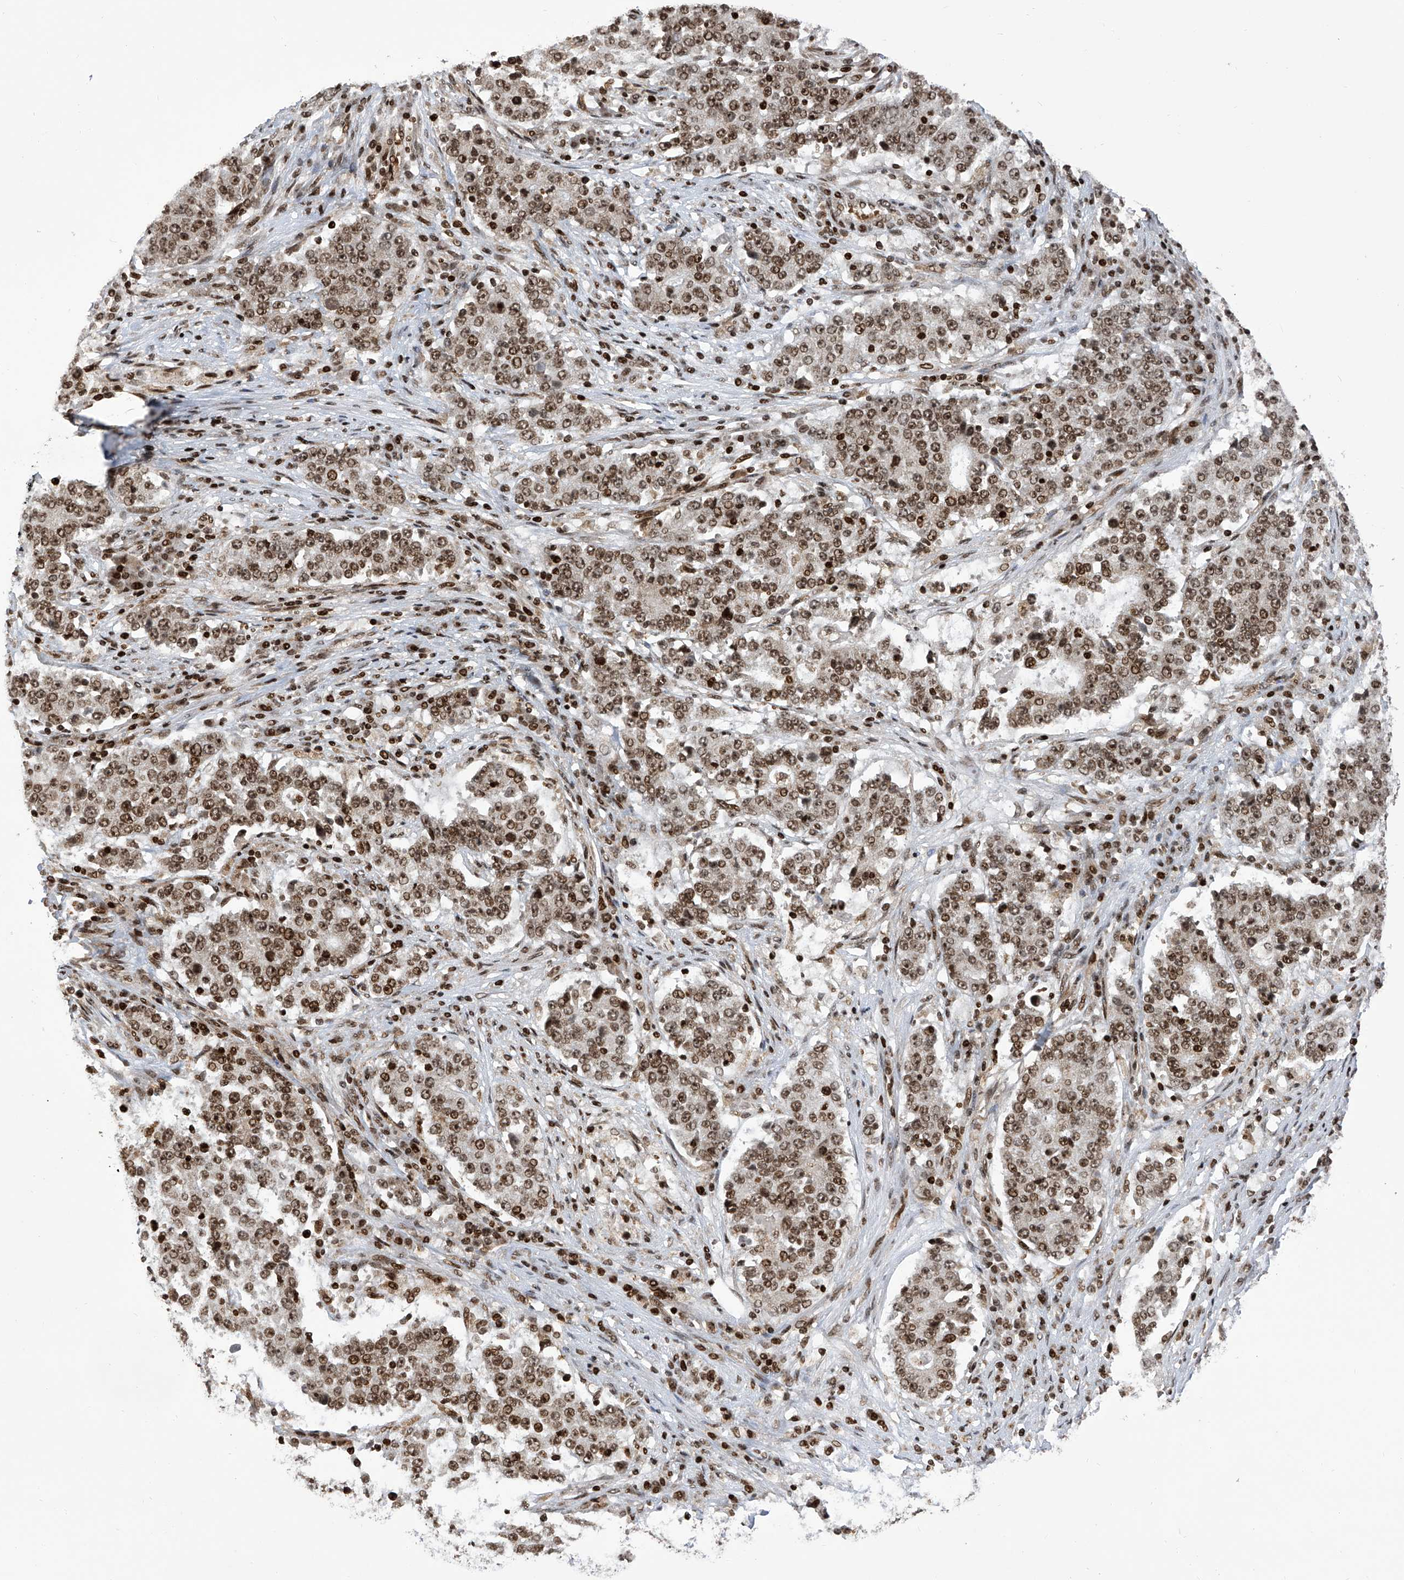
{"staining": {"intensity": "moderate", "quantity": ">75%", "location": "nuclear"}, "tissue": "stomach cancer", "cell_type": "Tumor cells", "image_type": "cancer", "snomed": [{"axis": "morphology", "description": "Adenocarcinoma, NOS"}, {"axis": "topography", "description": "Stomach"}], "caption": "Stomach cancer (adenocarcinoma) stained with a protein marker demonstrates moderate staining in tumor cells.", "gene": "PAK1IP1", "patient": {"sex": "male", "age": 59}}